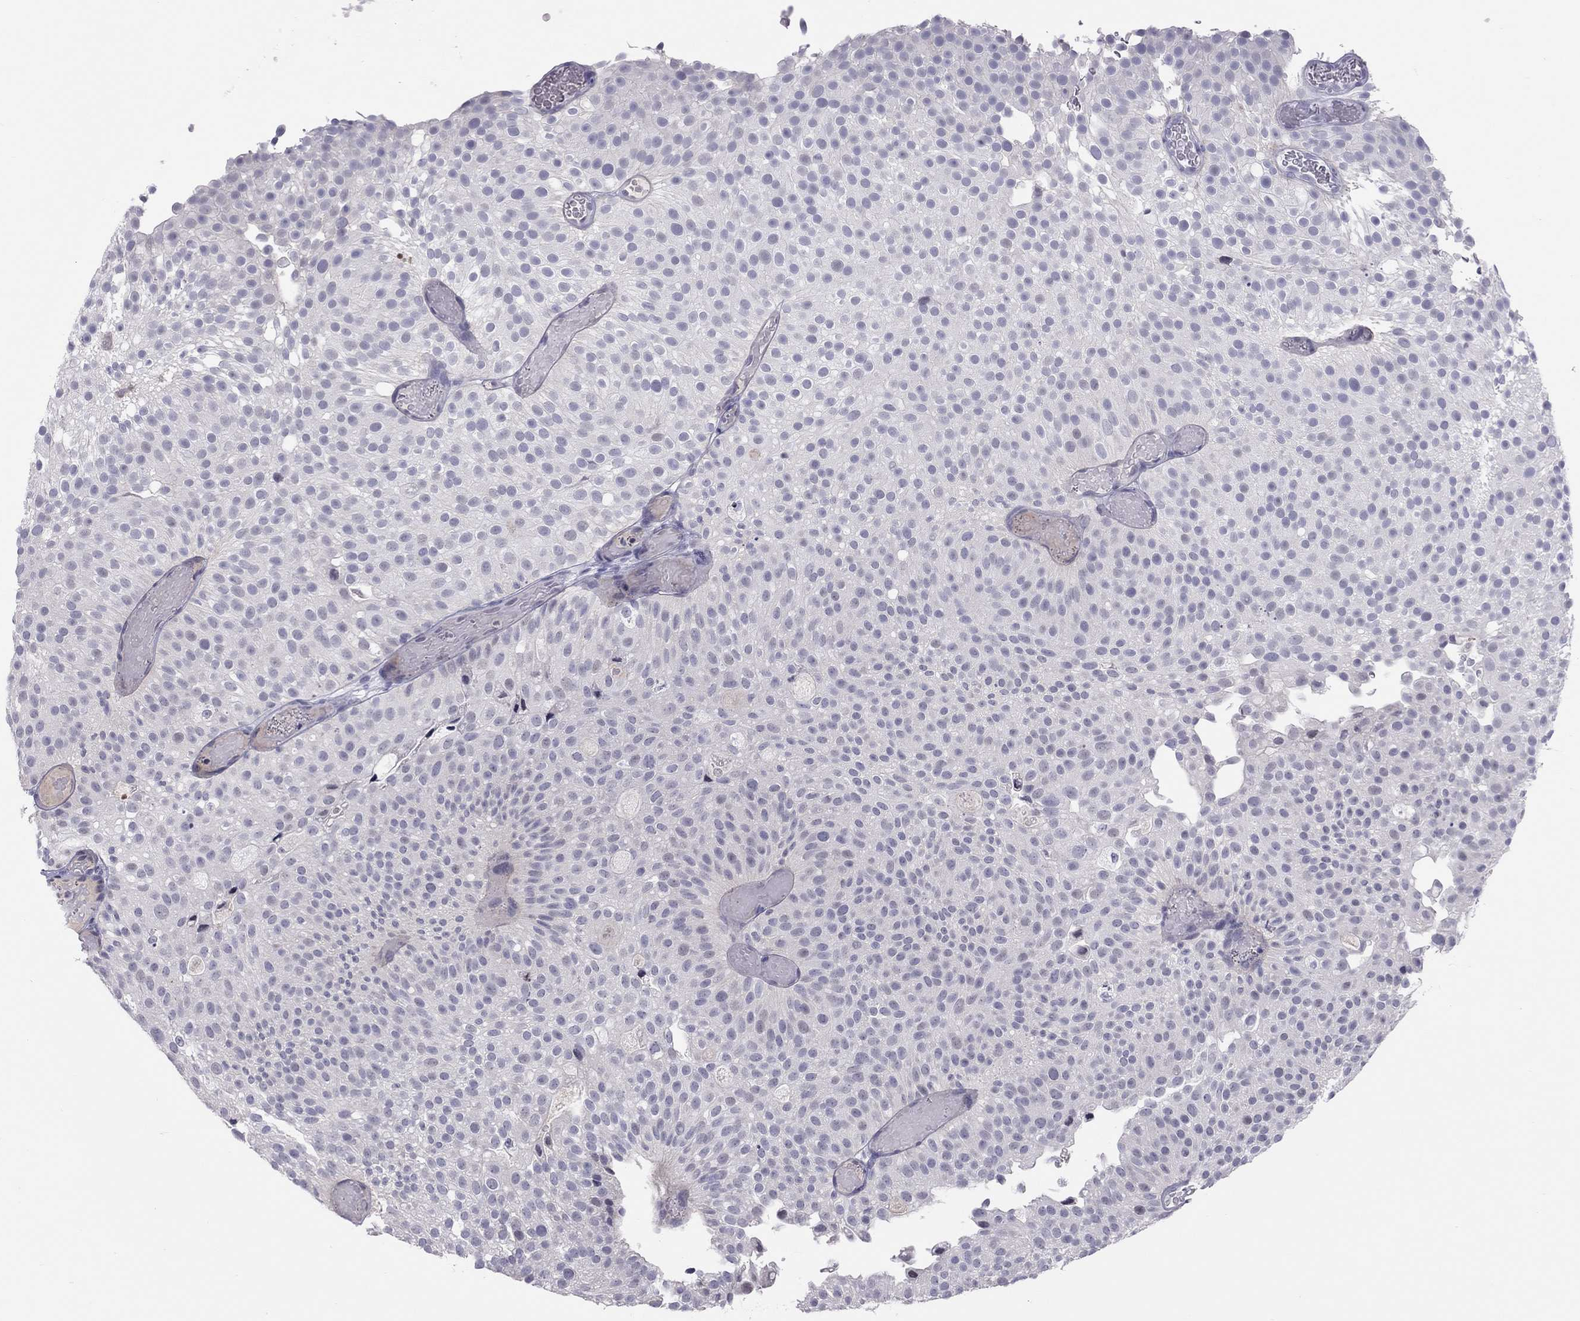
{"staining": {"intensity": "negative", "quantity": "none", "location": "none"}, "tissue": "urothelial cancer", "cell_type": "Tumor cells", "image_type": "cancer", "snomed": [{"axis": "morphology", "description": "Urothelial carcinoma, Low grade"}, {"axis": "topography", "description": "Urinary bladder"}], "caption": "IHC histopathology image of human urothelial cancer stained for a protein (brown), which displays no staining in tumor cells.", "gene": "JHY", "patient": {"sex": "male", "age": 78}}